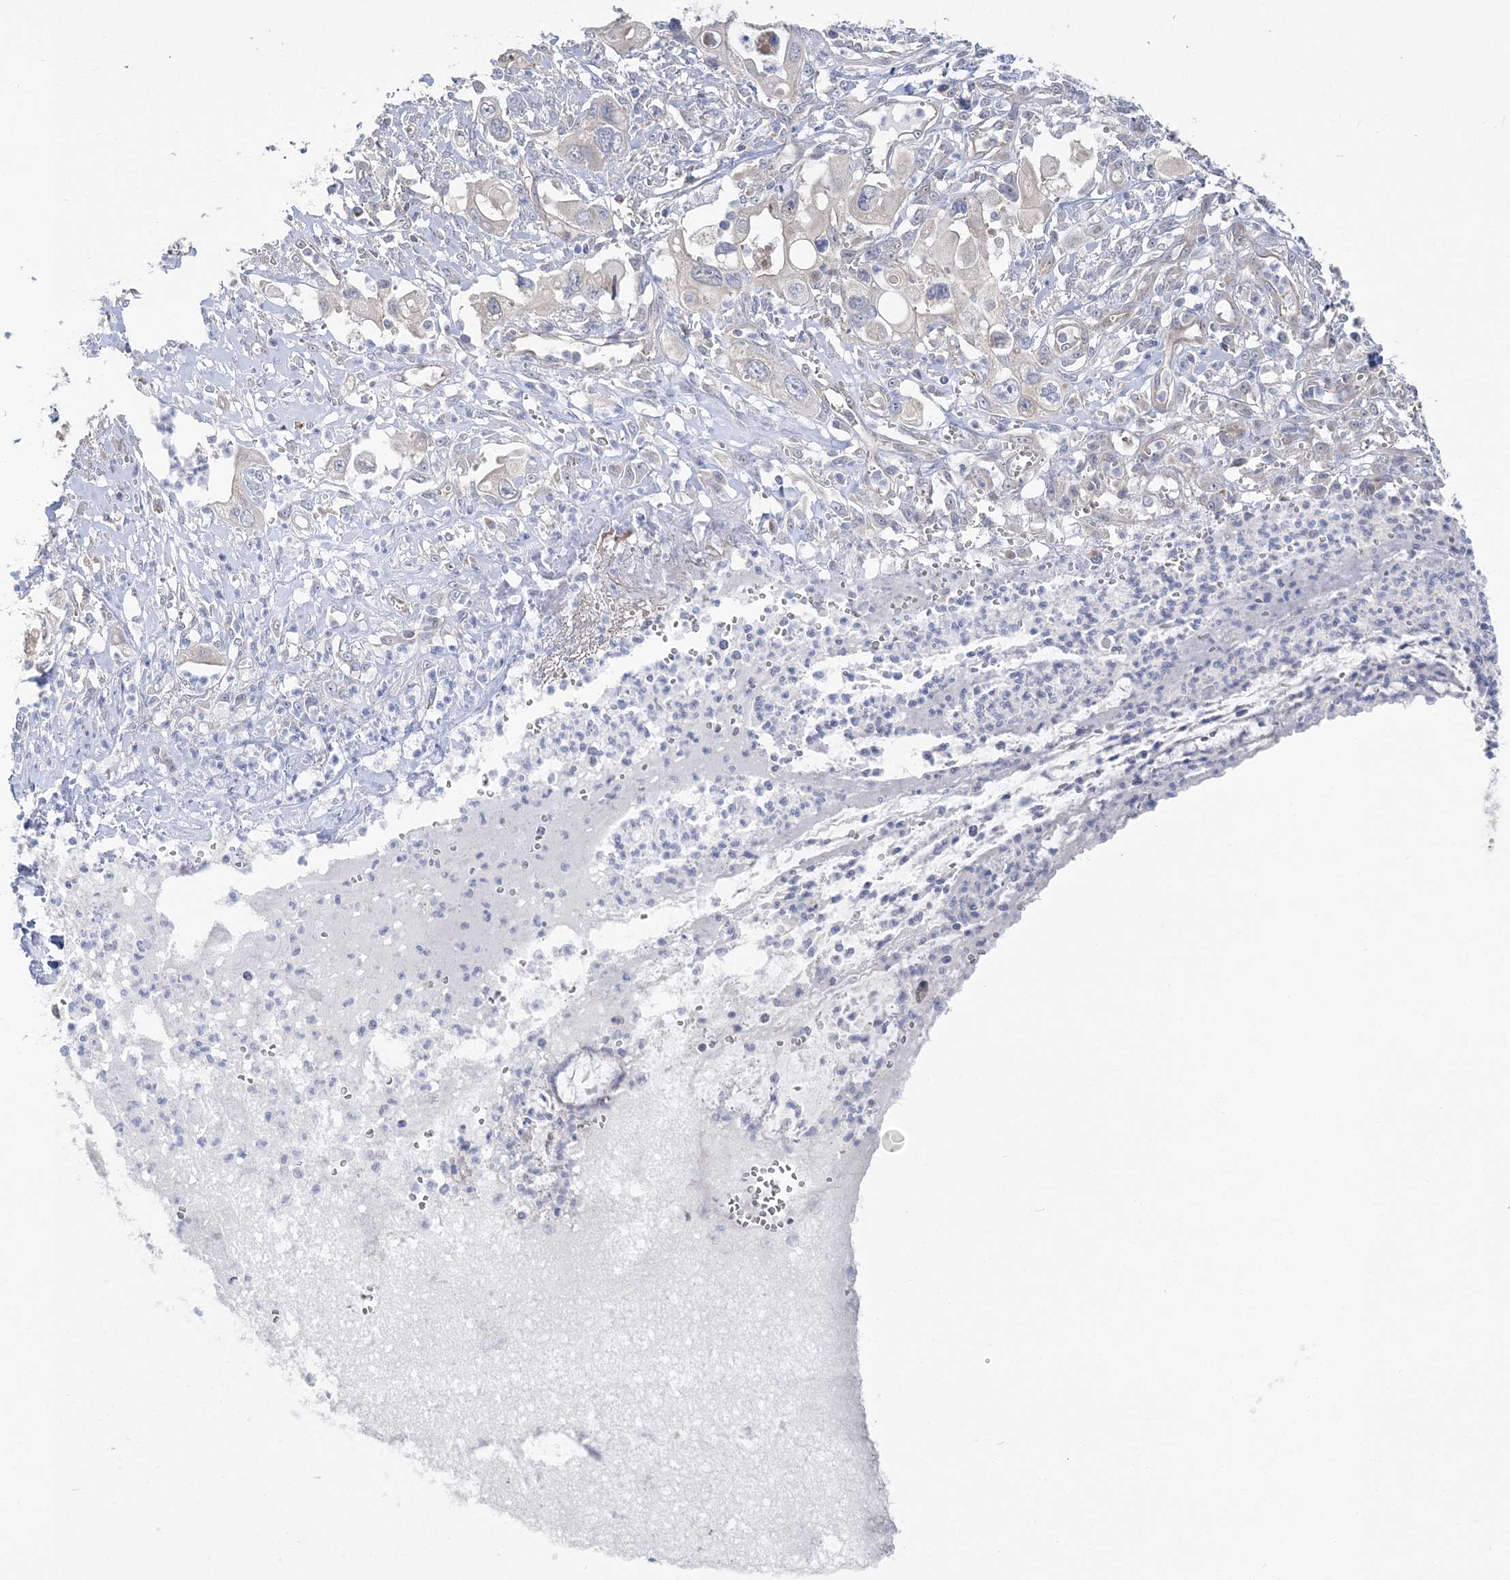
{"staining": {"intensity": "negative", "quantity": "none", "location": "none"}, "tissue": "pancreatic cancer", "cell_type": "Tumor cells", "image_type": "cancer", "snomed": [{"axis": "morphology", "description": "Adenocarcinoma, NOS"}, {"axis": "topography", "description": "Pancreas"}], "caption": "High power microscopy image of an immunohistochemistry (IHC) micrograph of pancreatic cancer, revealing no significant positivity in tumor cells.", "gene": "MMADHC", "patient": {"sex": "male", "age": 68}}